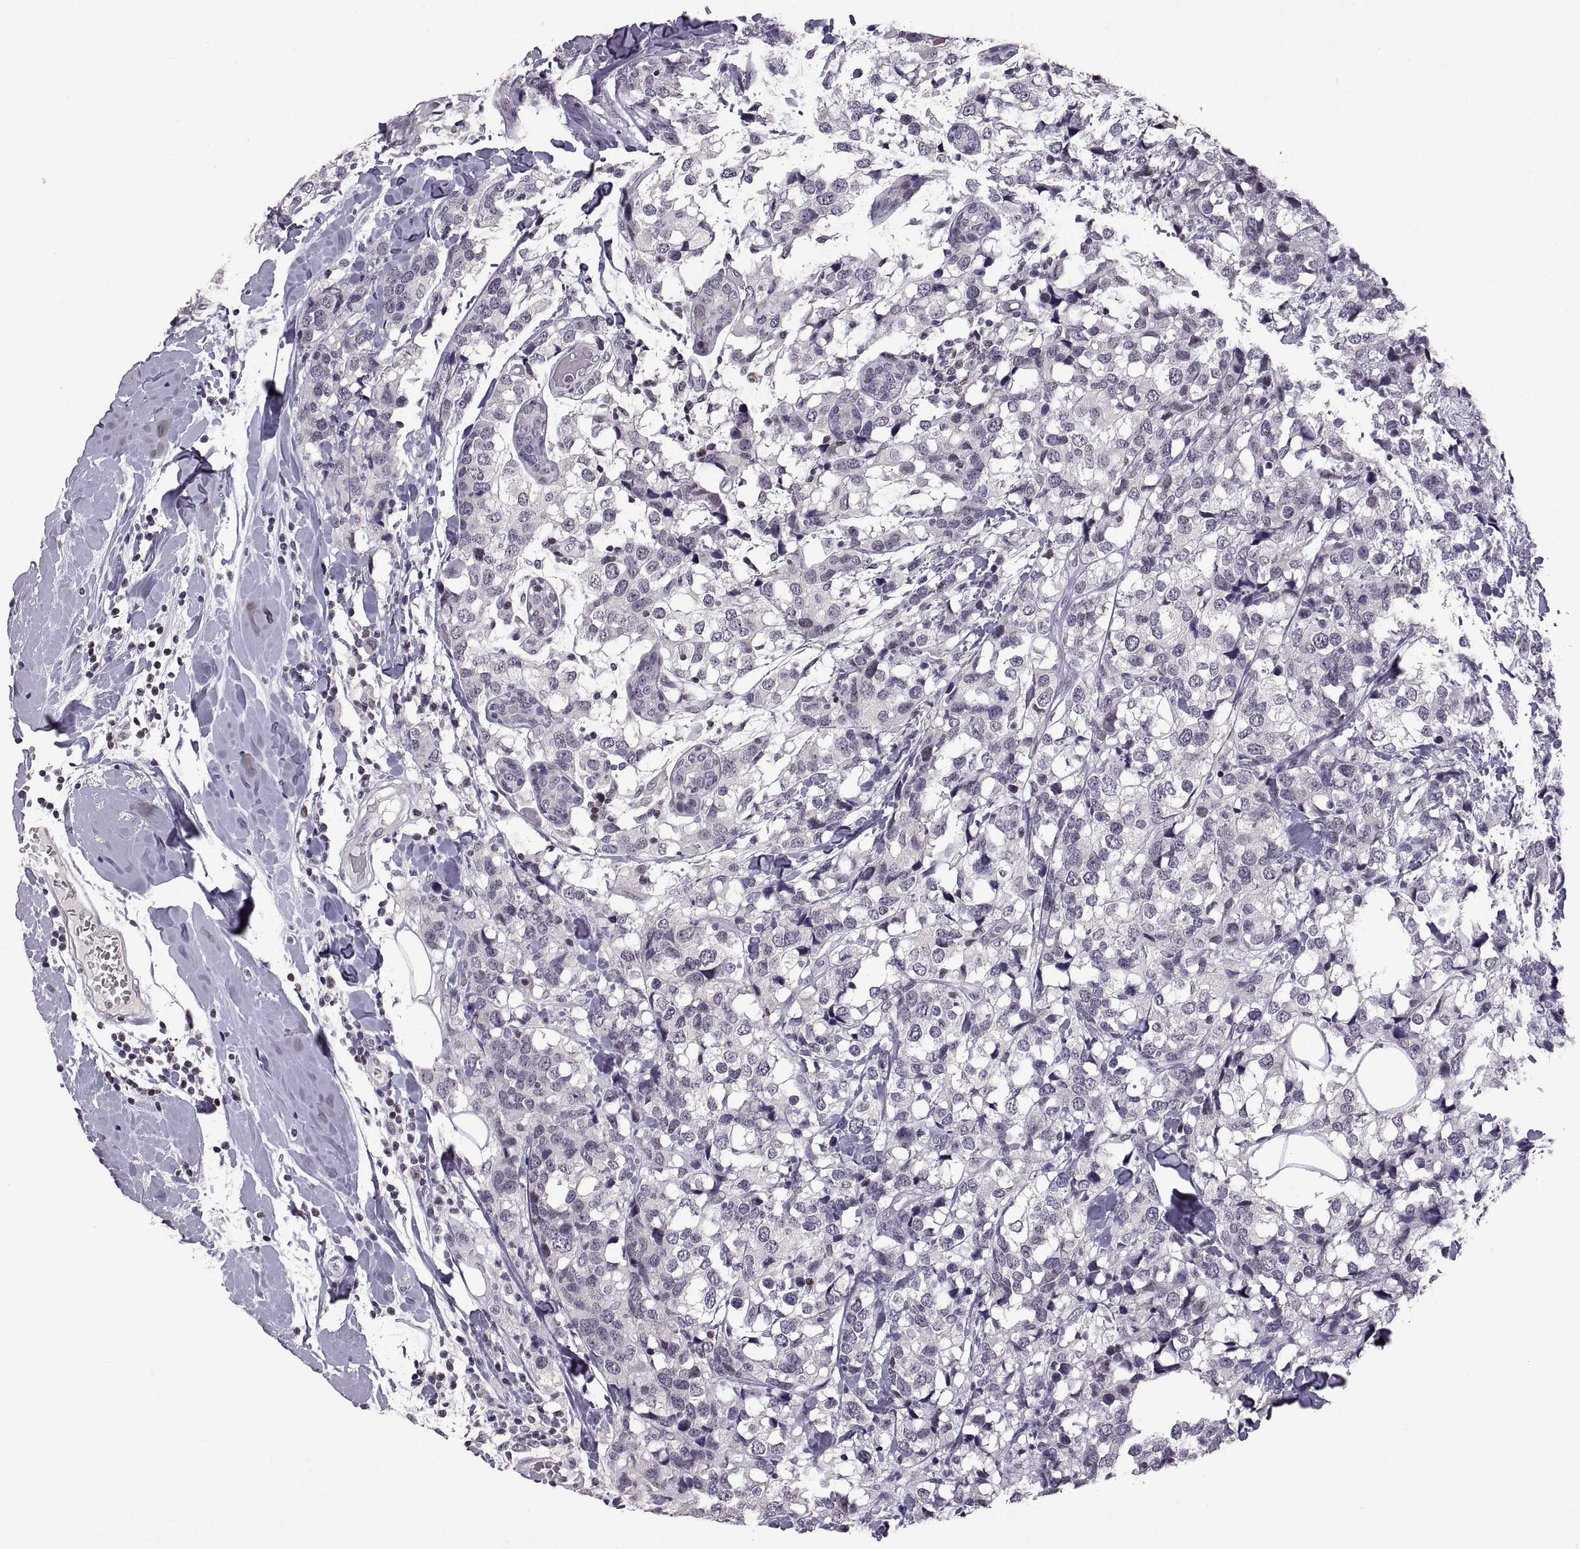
{"staining": {"intensity": "negative", "quantity": "none", "location": "none"}, "tissue": "breast cancer", "cell_type": "Tumor cells", "image_type": "cancer", "snomed": [{"axis": "morphology", "description": "Lobular carcinoma"}, {"axis": "topography", "description": "Breast"}], "caption": "Tumor cells show no significant staining in breast lobular carcinoma.", "gene": "NEK2", "patient": {"sex": "female", "age": 59}}